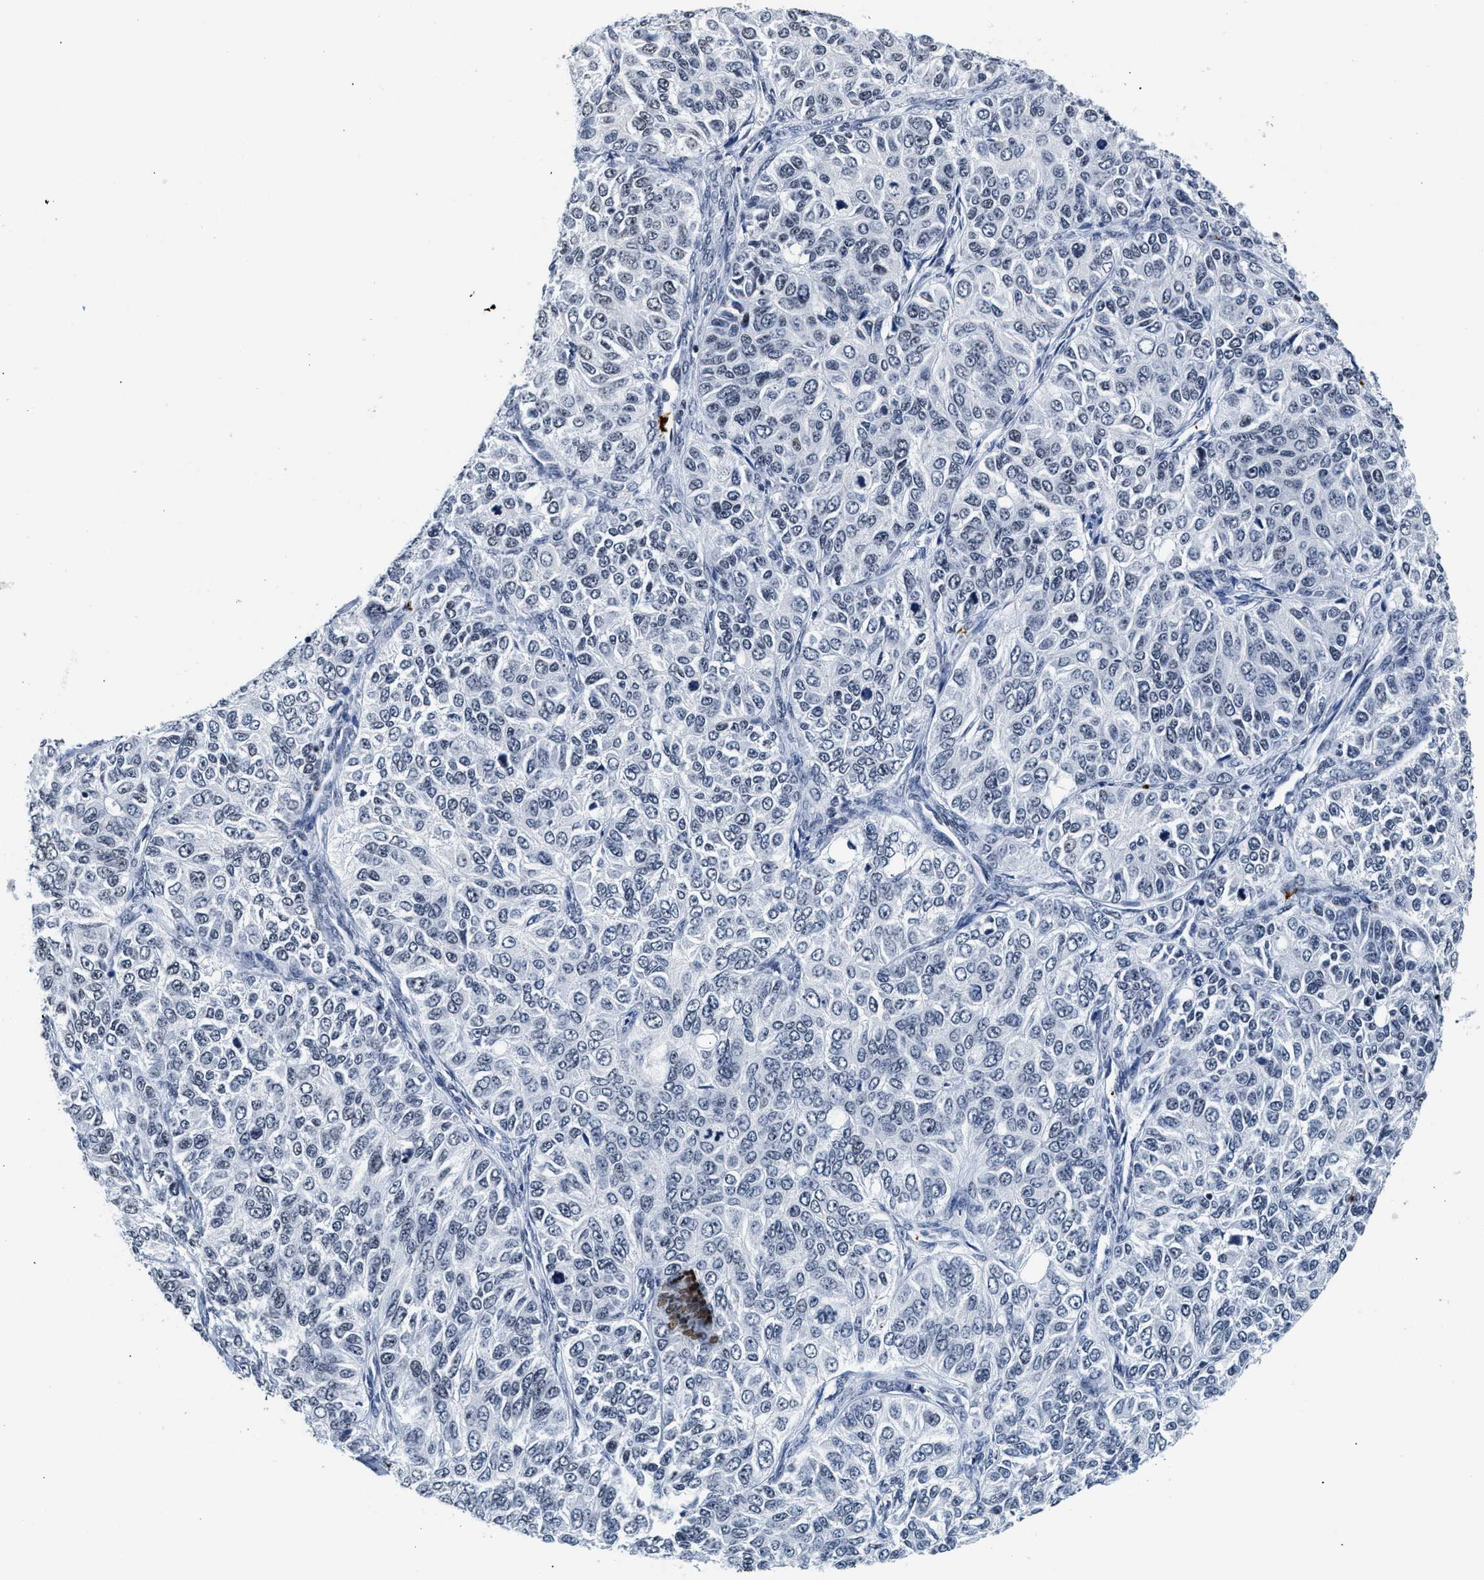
{"staining": {"intensity": "negative", "quantity": "none", "location": "none"}, "tissue": "ovarian cancer", "cell_type": "Tumor cells", "image_type": "cancer", "snomed": [{"axis": "morphology", "description": "Carcinoma, endometroid"}, {"axis": "topography", "description": "Ovary"}], "caption": "Tumor cells show no significant positivity in ovarian cancer.", "gene": "RAD21", "patient": {"sex": "female", "age": 51}}